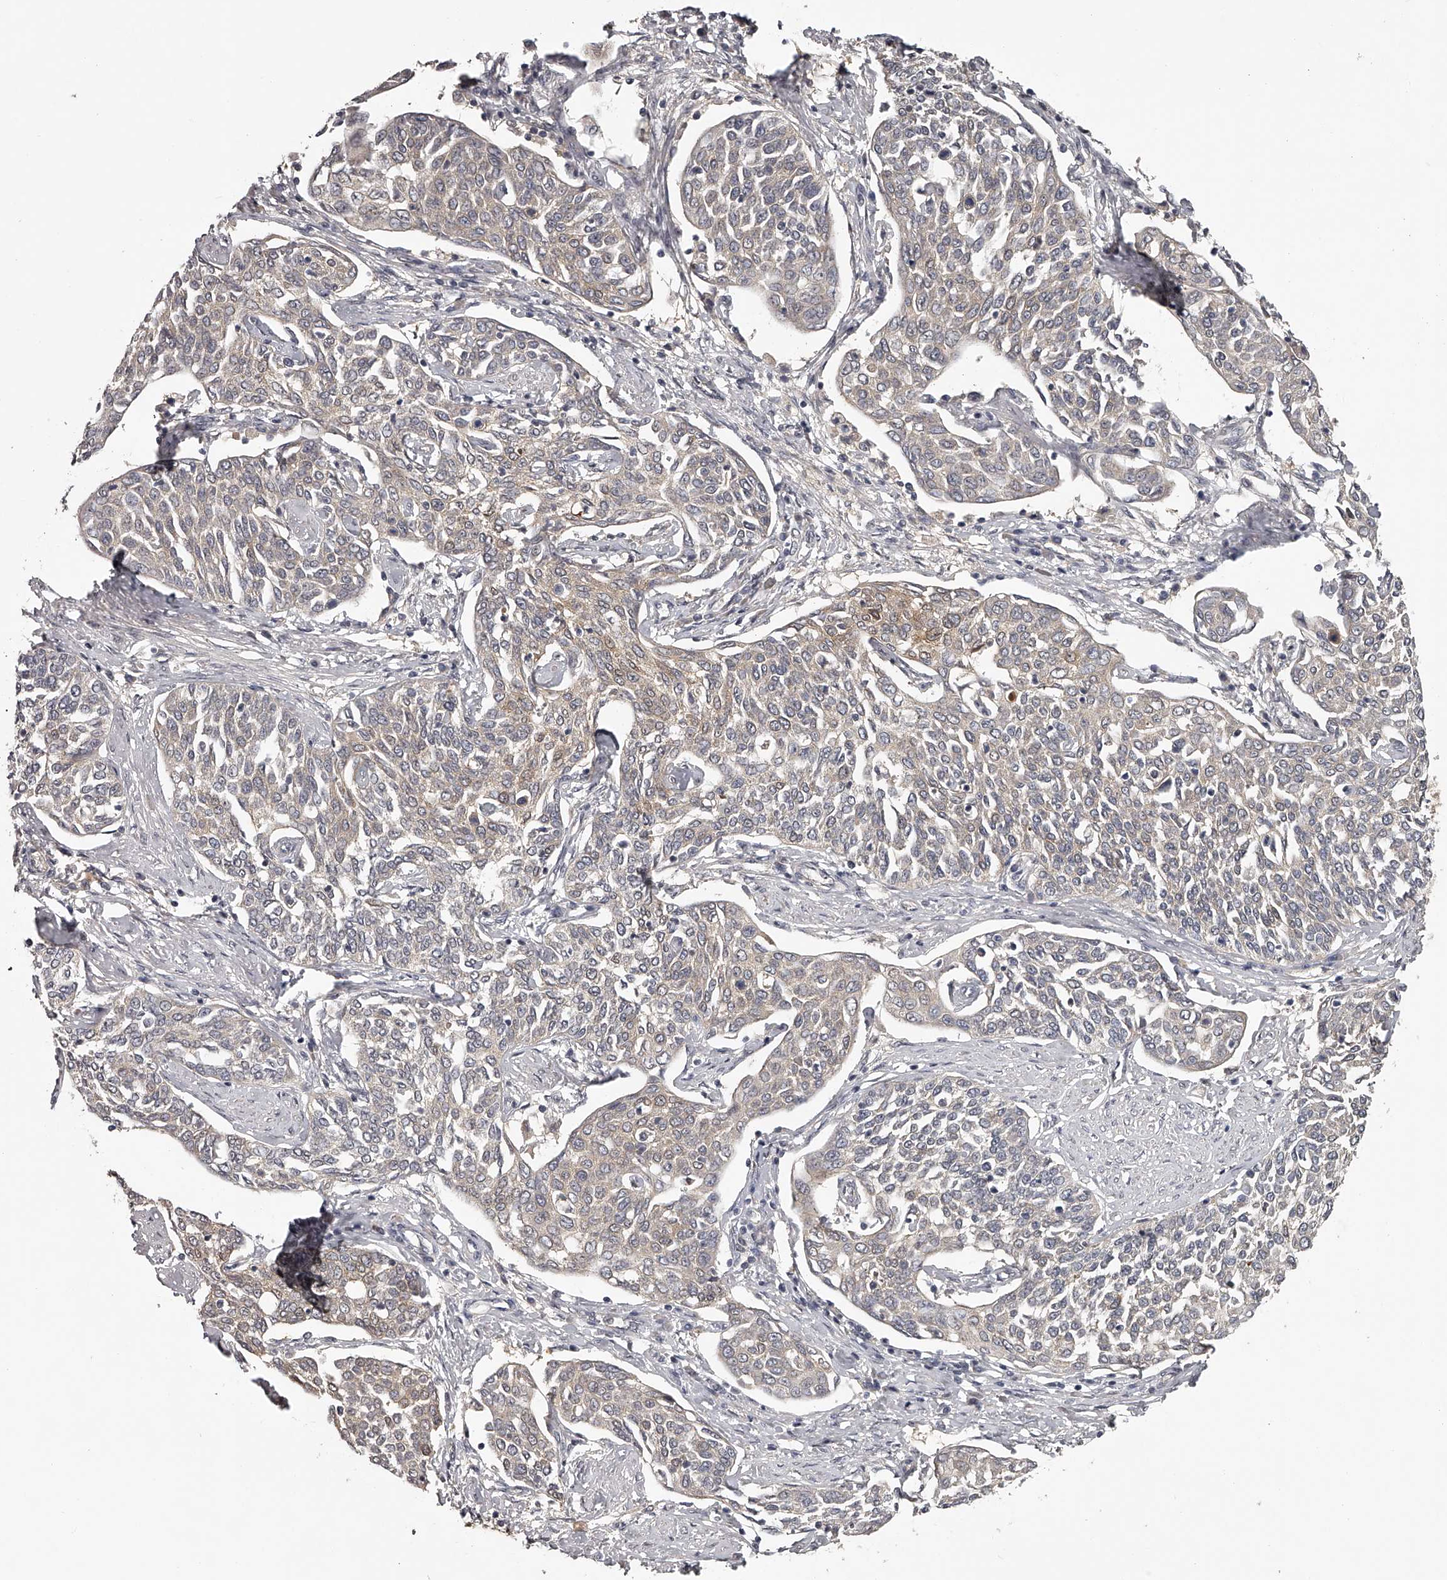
{"staining": {"intensity": "moderate", "quantity": "25%-75%", "location": "cytoplasmic/membranous"}, "tissue": "cervical cancer", "cell_type": "Tumor cells", "image_type": "cancer", "snomed": [{"axis": "morphology", "description": "Squamous cell carcinoma, NOS"}, {"axis": "topography", "description": "Cervix"}], "caption": "A photomicrograph of cervical squamous cell carcinoma stained for a protein displays moderate cytoplasmic/membranous brown staining in tumor cells. Ihc stains the protein in brown and the nuclei are stained blue.", "gene": "GGCT", "patient": {"sex": "female", "age": 34}}